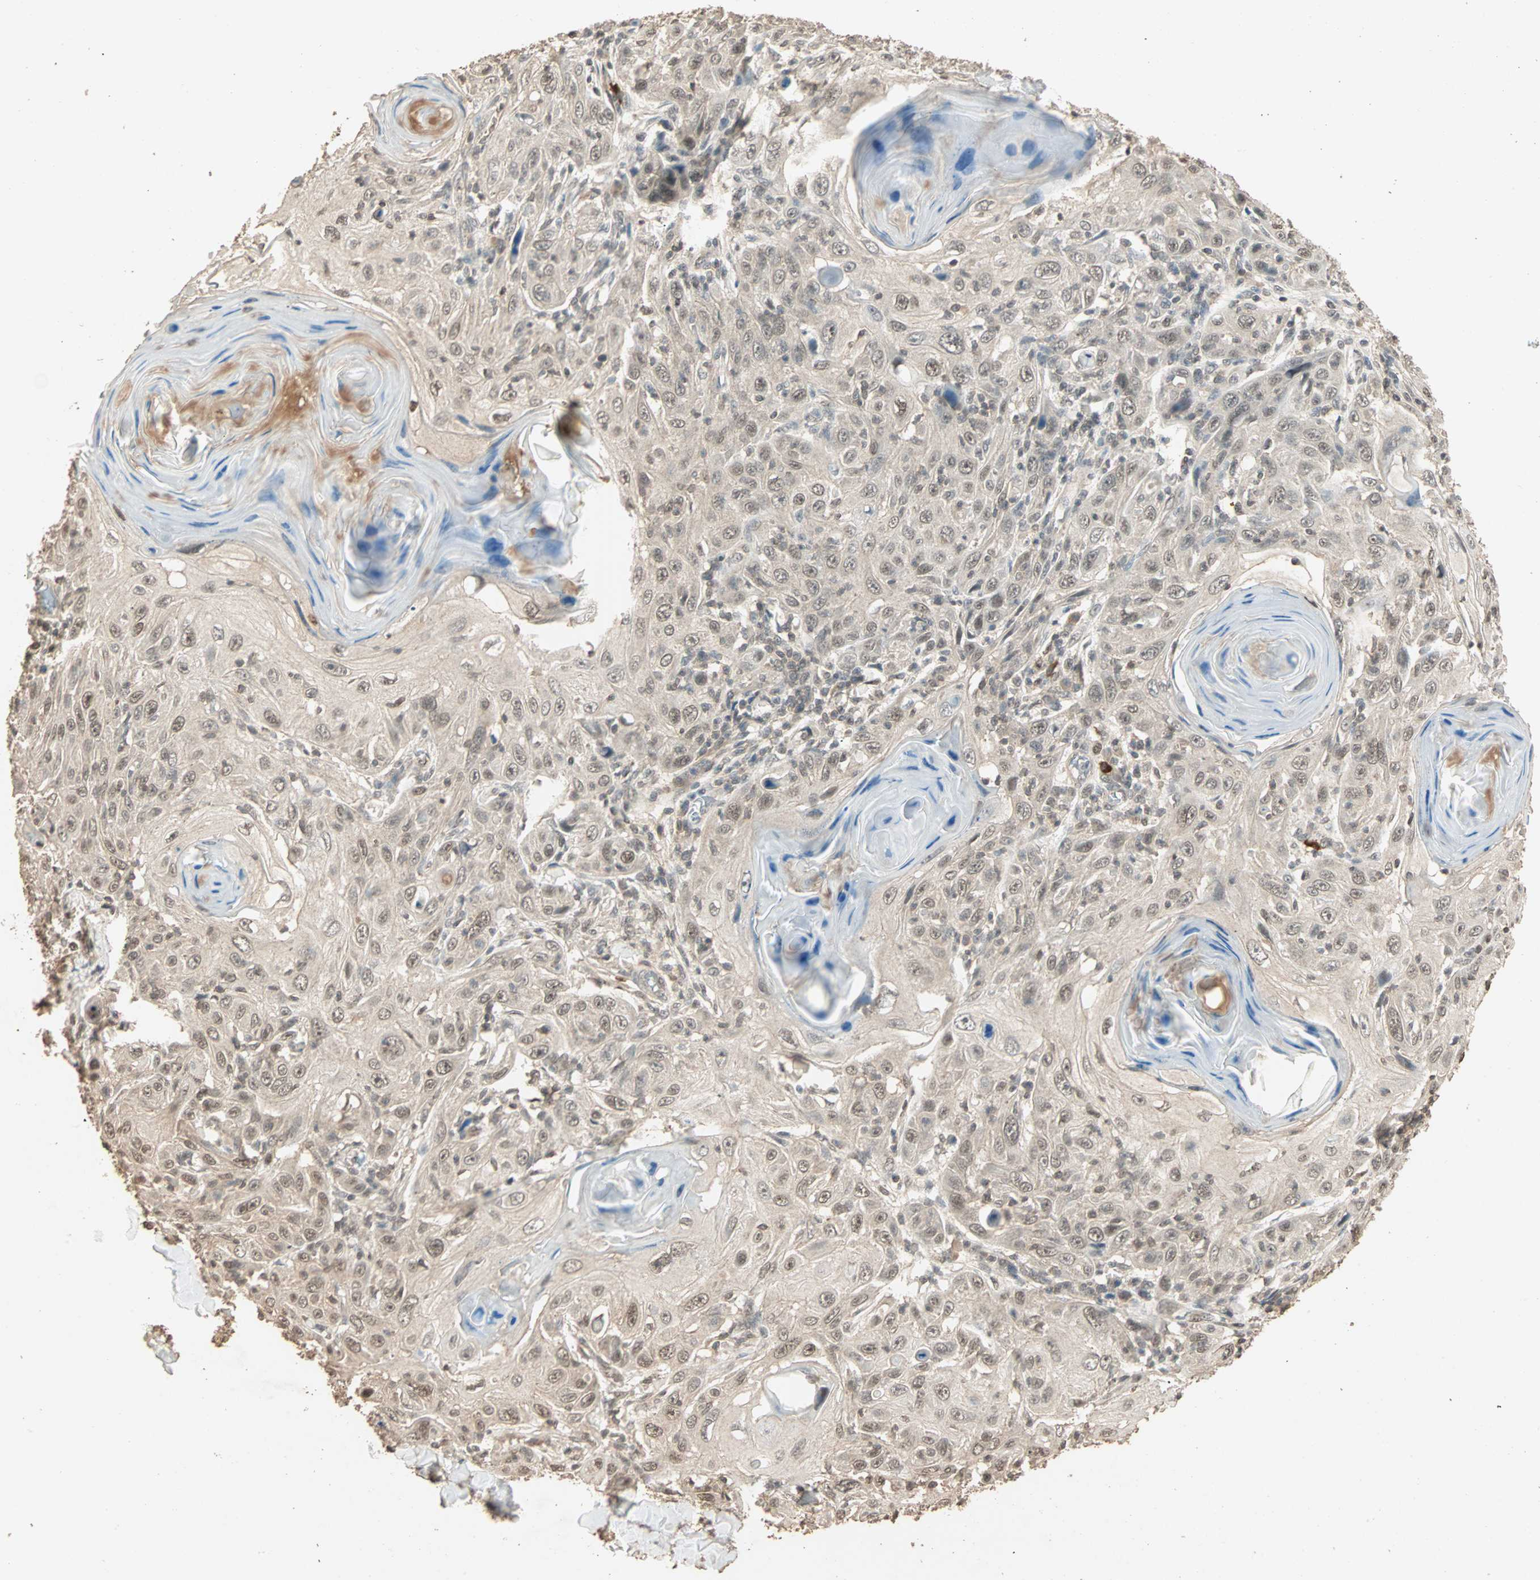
{"staining": {"intensity": "moderate", "quantity": ">75%", "location": "cytoplasmic/membranous,nuclear"}, "tissue": "skin cancer", "cell_type": "Tumor cells", "image_type": "cancer", "snomed": [{"axis": "morphology", "description": "Squamous cell carcinoma, NOS"}, {"axis": "topography", "description": "Skin"}], "caption": "Immunohistochemistry histopathology image of skin cancer stained for a protein (brown), which displays medium levels of moderate cytoplasmic/membranous and nuclear staining in about >75% of tumor cells.", "gene": "ZBTB33", "patient": {"sex": "female", "age": 88}}